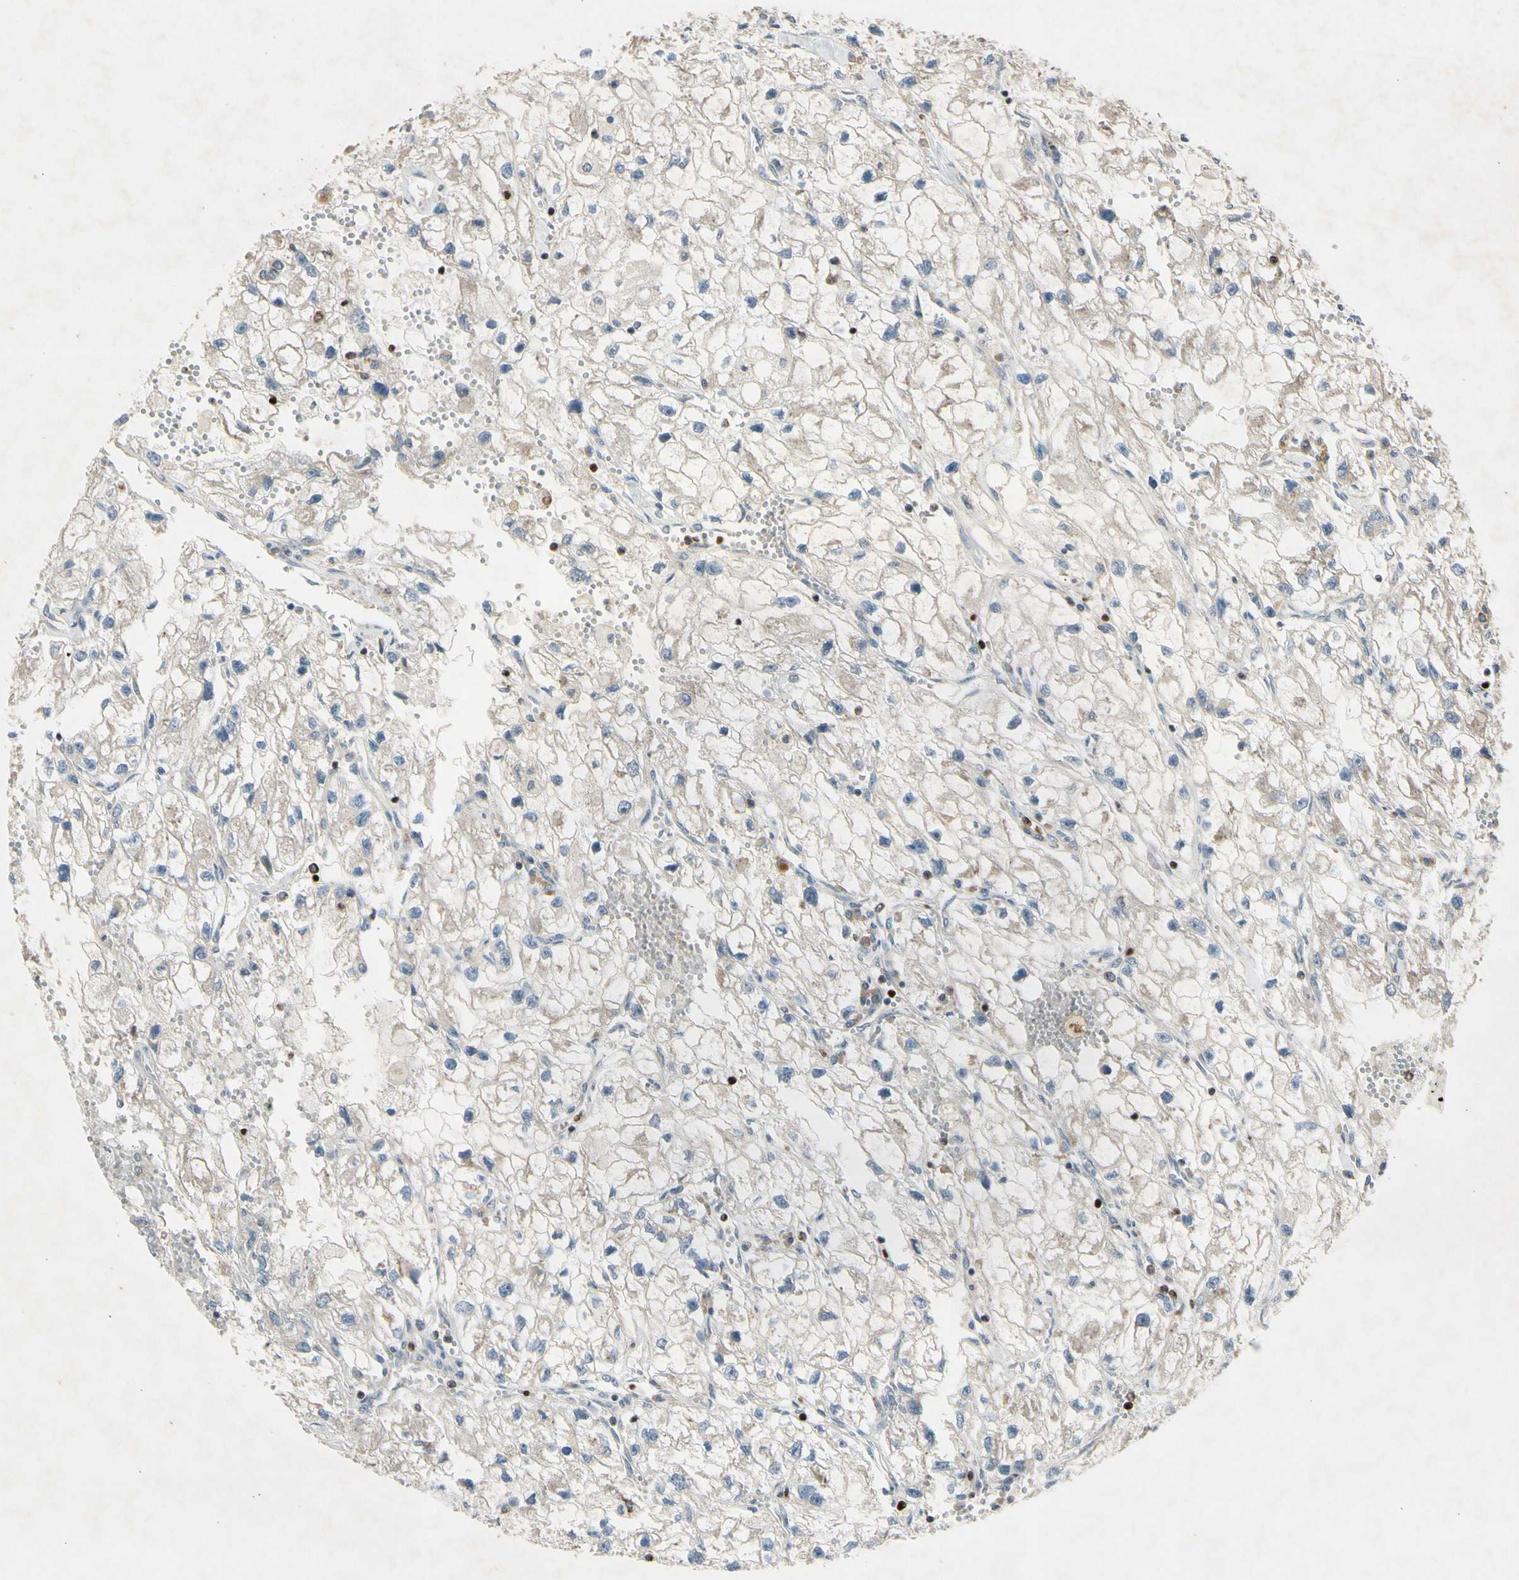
{"staining": {"intensity": "weak", "quantity": ">75%", "location": "cytoplasmic/membranous"}, "tissue": "renal cancer", "cell_type": "Tumor cells", "image_type": "cancer", "snomed": [{"axis": "morphology", "description": "Adenocarcinoma, NOS"}, {"axis": "topography", "description": "Kidney"}], "caption": "An immunohistochemistry histopathology image of neoplastic tissue is shown. Protein staining in brown shows weak cytoplasmic/membranous positivity in adenocarcinoma (renal) within tumor cells.", "gene": "TBX21", "patient": {"sex": "female", "age": 70}}